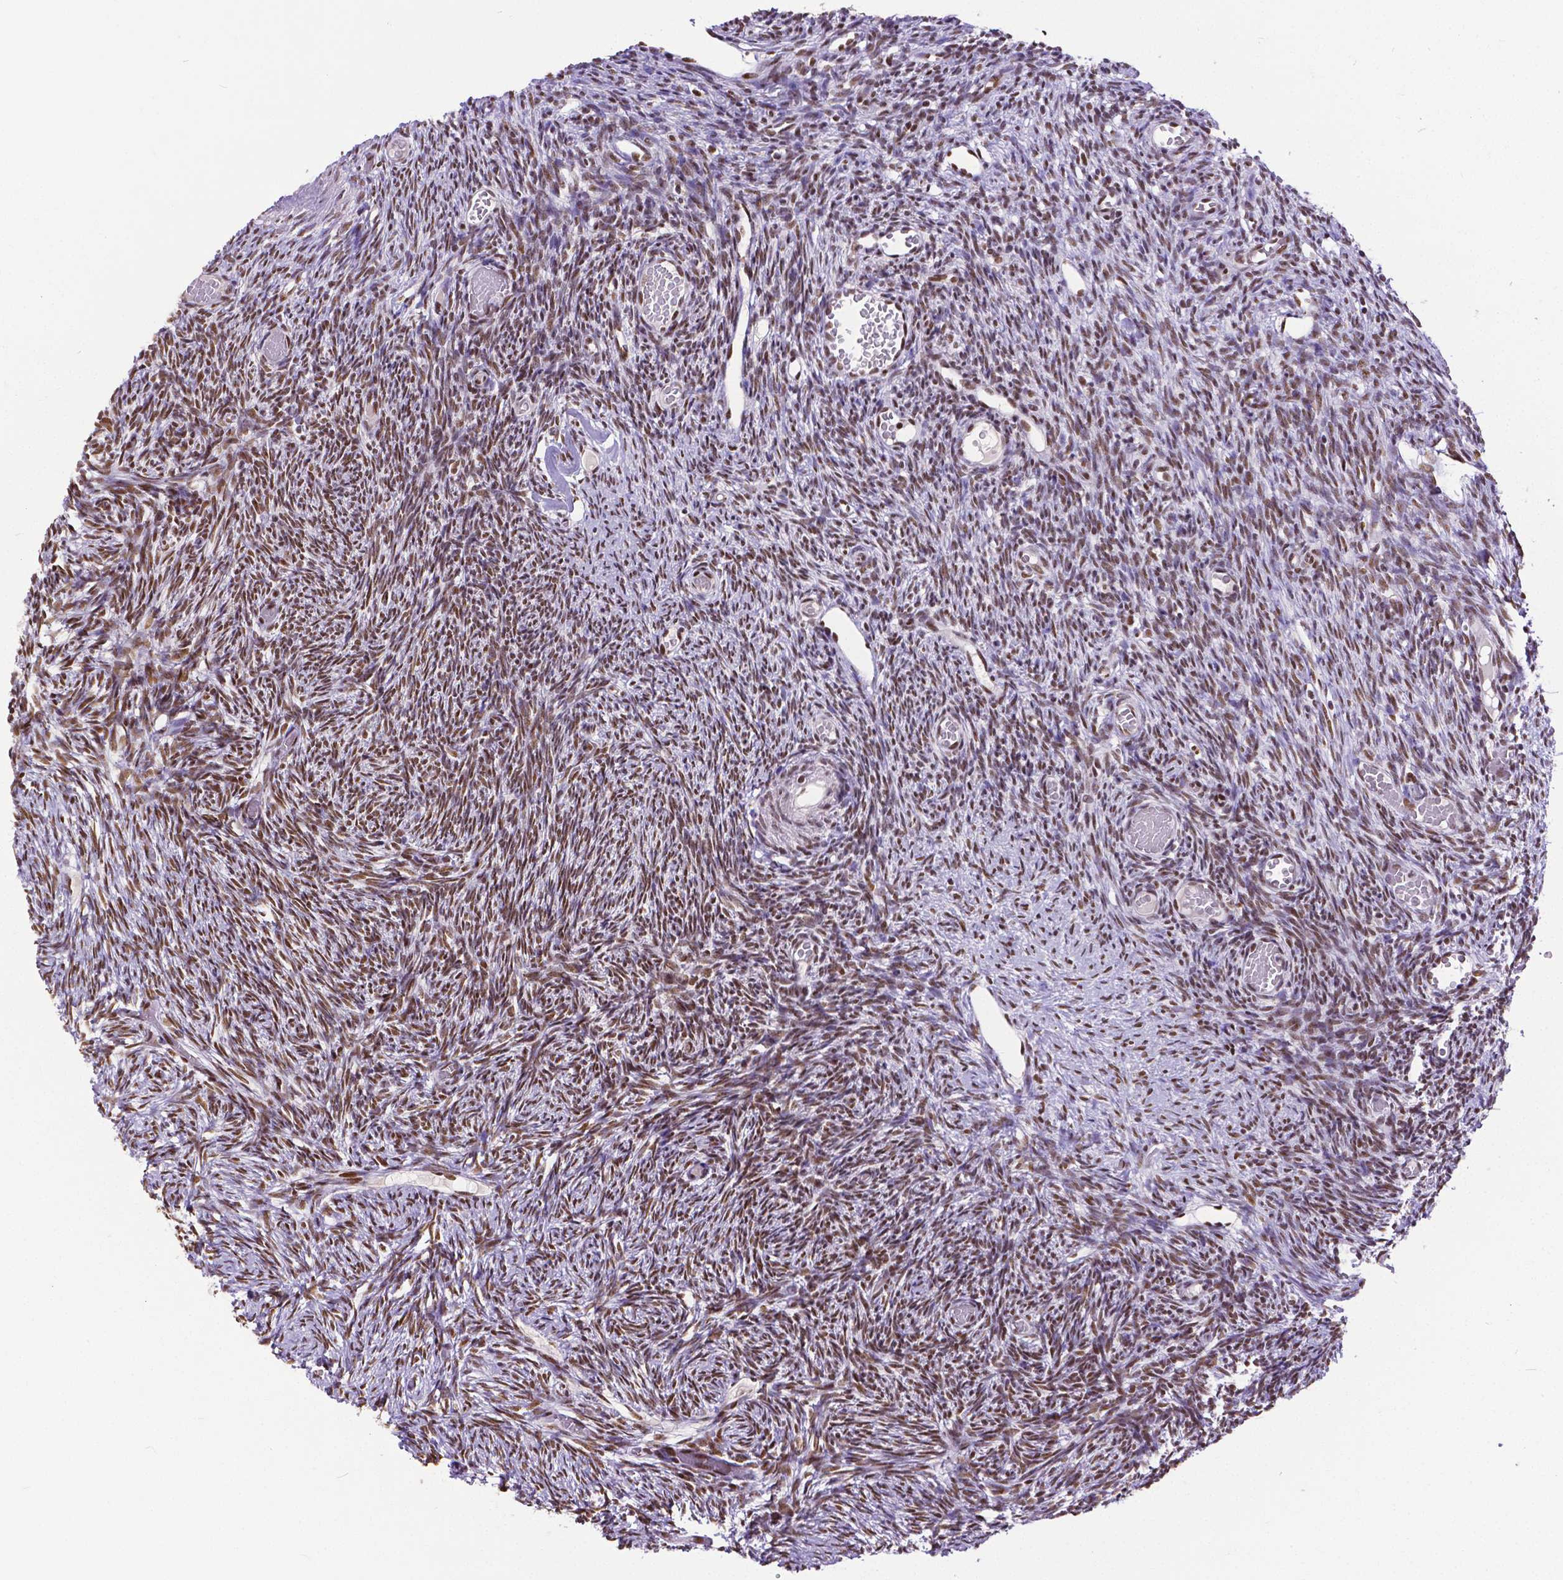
{"staining": {"intensity": "moderate", "quantity": "25%-75%", "location": "nuclear"}, "tissue": "ovary", "cell_type": "Ovarian stroma cells", "image_type": "normal", "snomed": [{"axis": "morphology", "description": "Normal tissue, NOS"}, {"axis": "topography", "description": "Ovary"}], "caption": "Protein staining displays moderate nuclear expression in approximately 25%-75% of ovarian stroma cells in benign ovary.", "gene": "ATRX", "patient": {"sex": "female", "age": 39}}